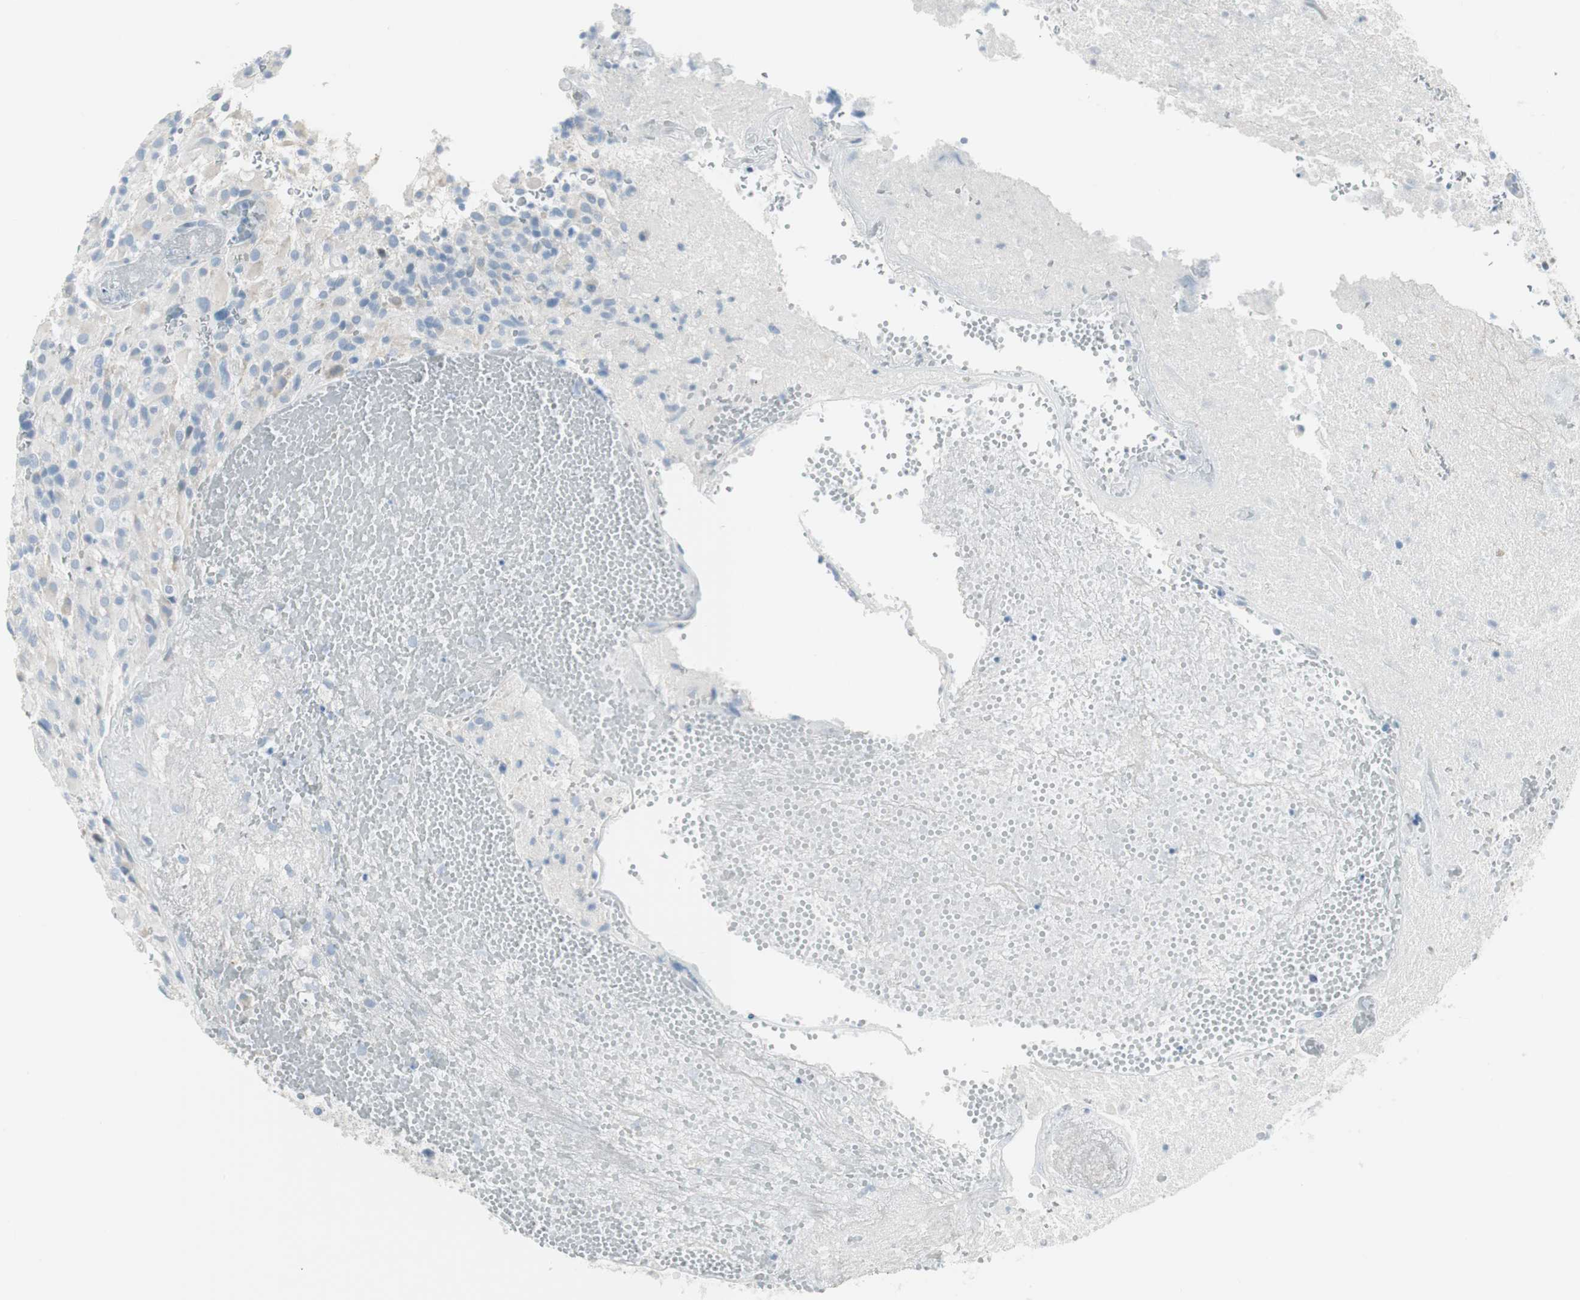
{"staining": {"intensity": "negative", "quantity": "none", "location": "none"}, "tissue": "glioma", "cell_type": "Tumor cells", "image_type": "cancer", "snomed": [{"axis": "morphology", "description": "Glioma, malignant, High grade"}, {"axis": "topography", "description": "Brain"}], "caption": "A high-resolution image shows immunohistochemistry staining of malignant high-grade glioma, which exhibits no significant positivity in tumor cells.", "gene": "AGR2", "patient": {"sex": "male", "age": 71}}